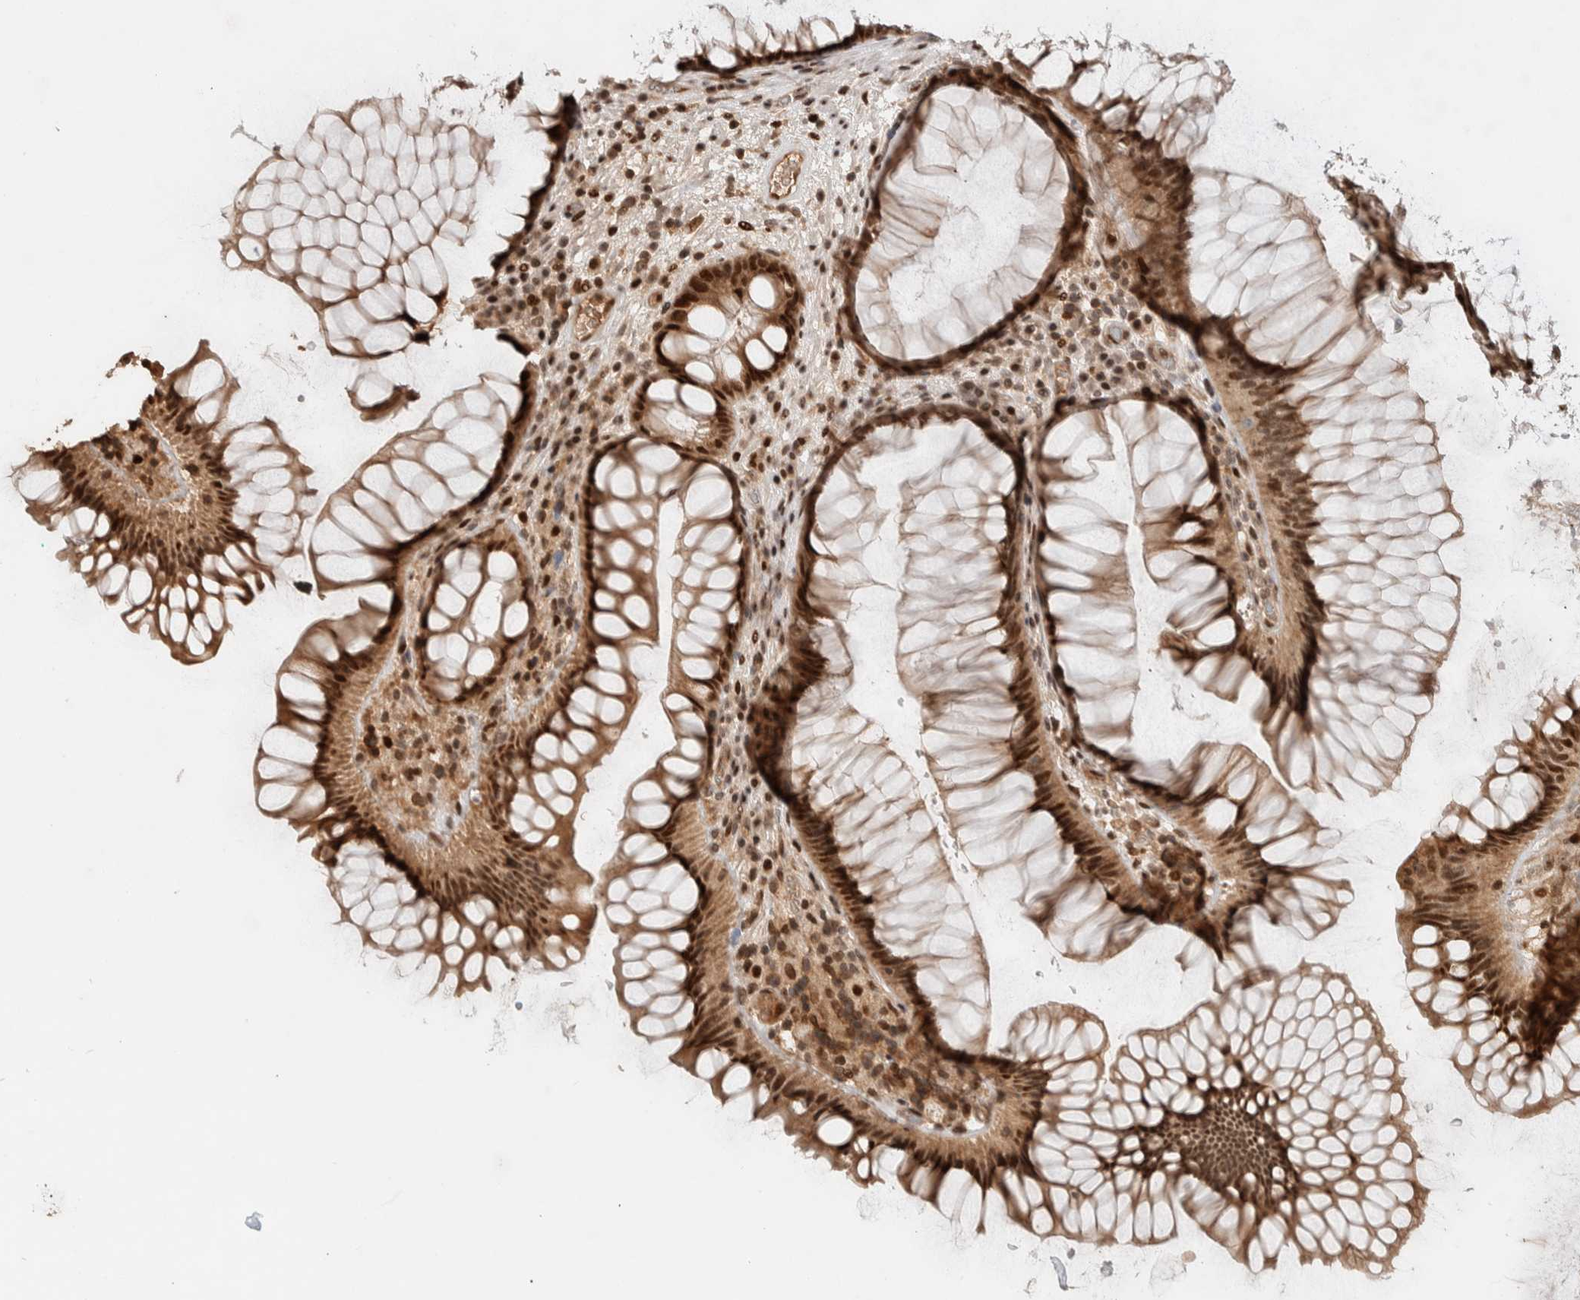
{"staining": {"intensity": "strong", "quantity": ">75%", "location": "cytoplasmic/membranous,nuclear"}, "tissue": "rectum", "cell_type": "Glandular cells", "image_type": "normal", "snomed": [{"axis": "morphology", "description": "Normal tissue, NOS"}, {"axis": "topography", "description": "Rectum"}], "caption": "A brown stain shows strong cytoplasmic/membranous,nuclear expression of a protein in glandular cells of benign rectum. The protein of interest is stained brown, and the nuclei are stained in blue (DAB (3,3'-diaminobenzidine) IHC with brightfield microscopy, high magnification).", "gene": "ZNF521", "patient": {"sex": "male", "age": 51}}